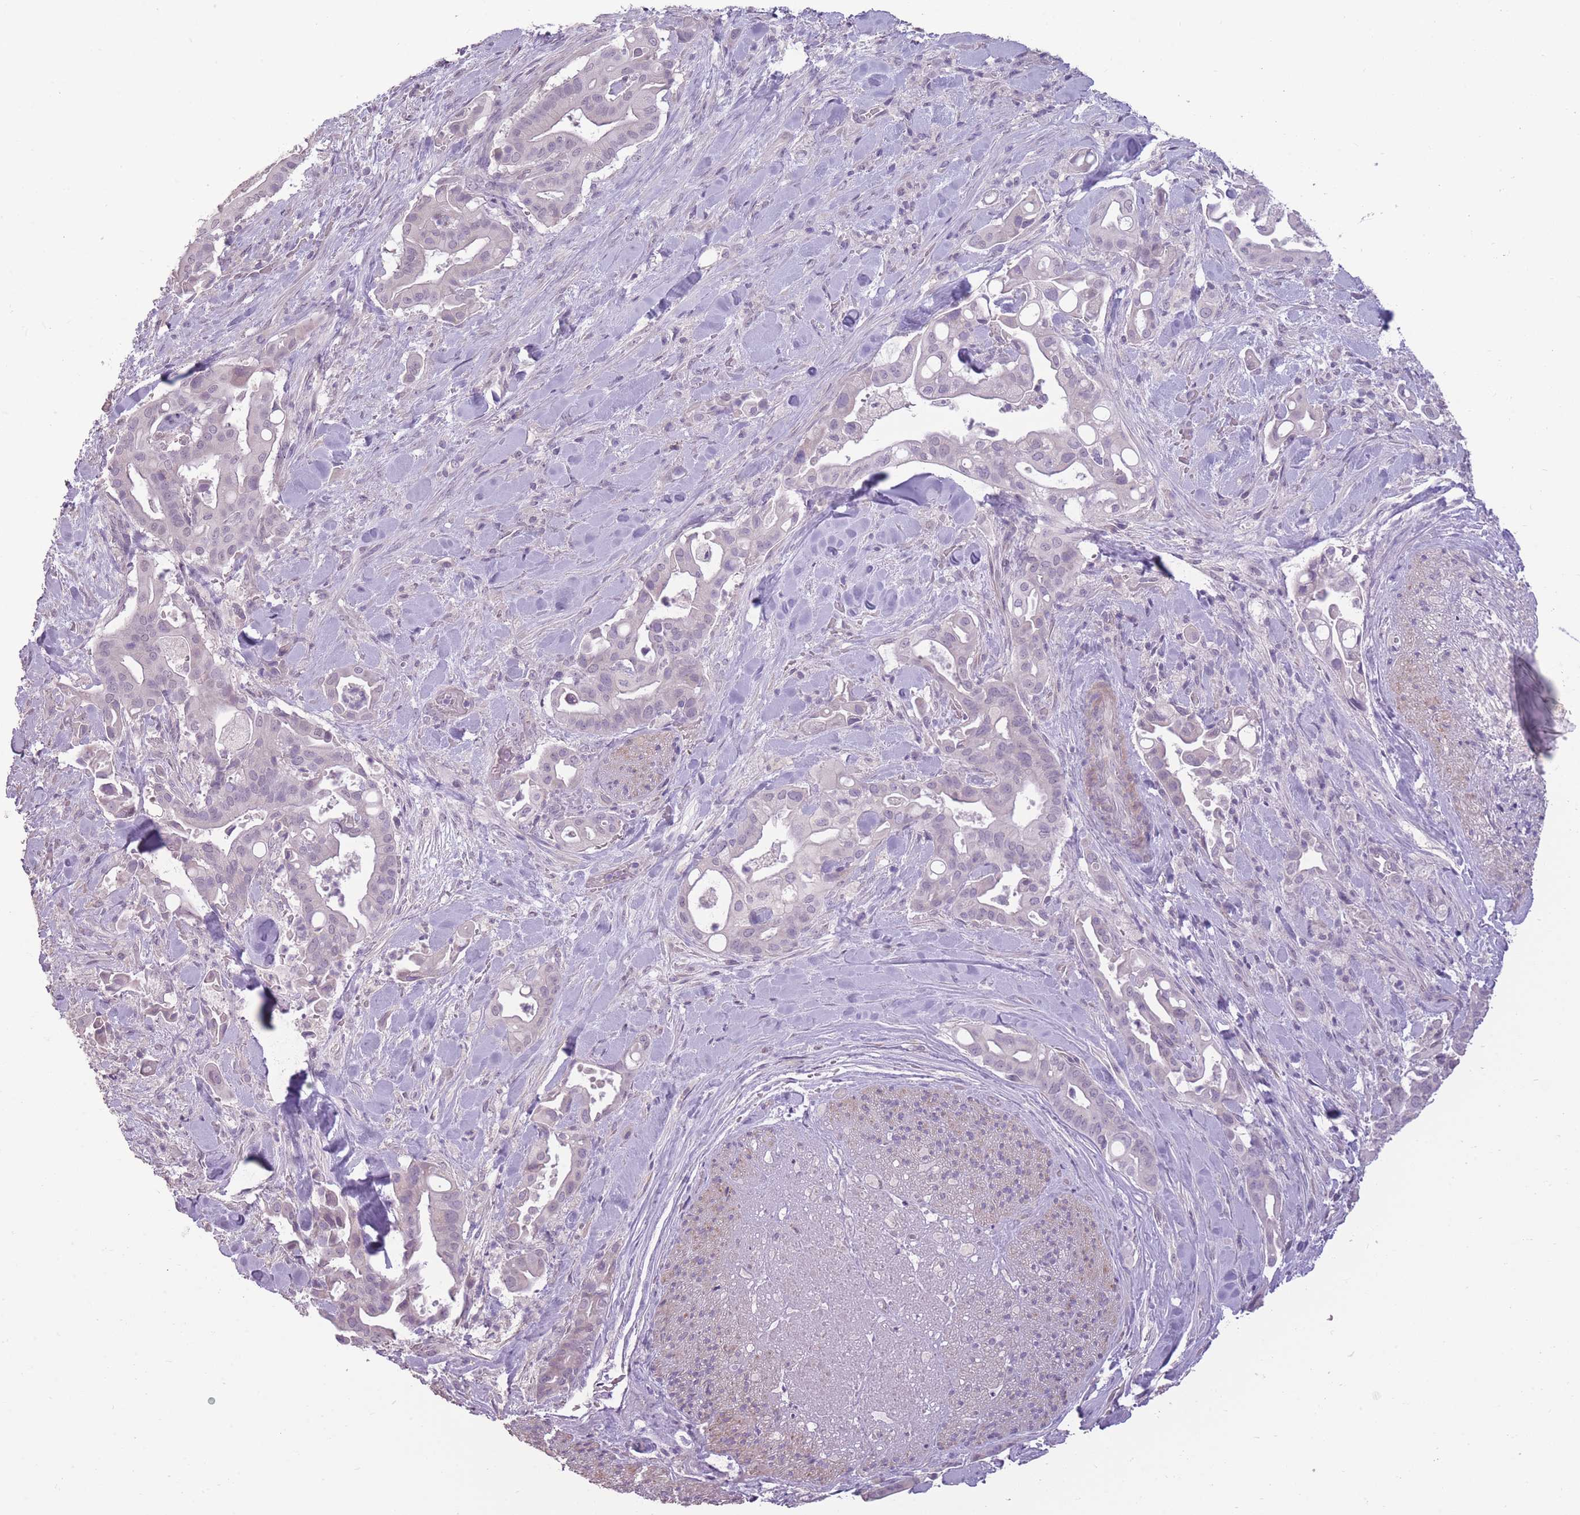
{"staining": {"intensity": "negative", "quantity": "none", "location": "none"}, "tissue": "liver cancer", "cell_type": "Tumor cells", "image_type": "cancer", "snomed": [{"axis": "morphology", "description": "Cholangiocarcinoma"}, {"axis": "topography", "description": "Liver"}], "caption": "Immunohistochemistry micrograph of human liver cancer stained for a protein (brown), which exhibits no positivity in tumor cells.", "gene": "ZBTB24", "patient": {"sex": "female", "age": 68}}